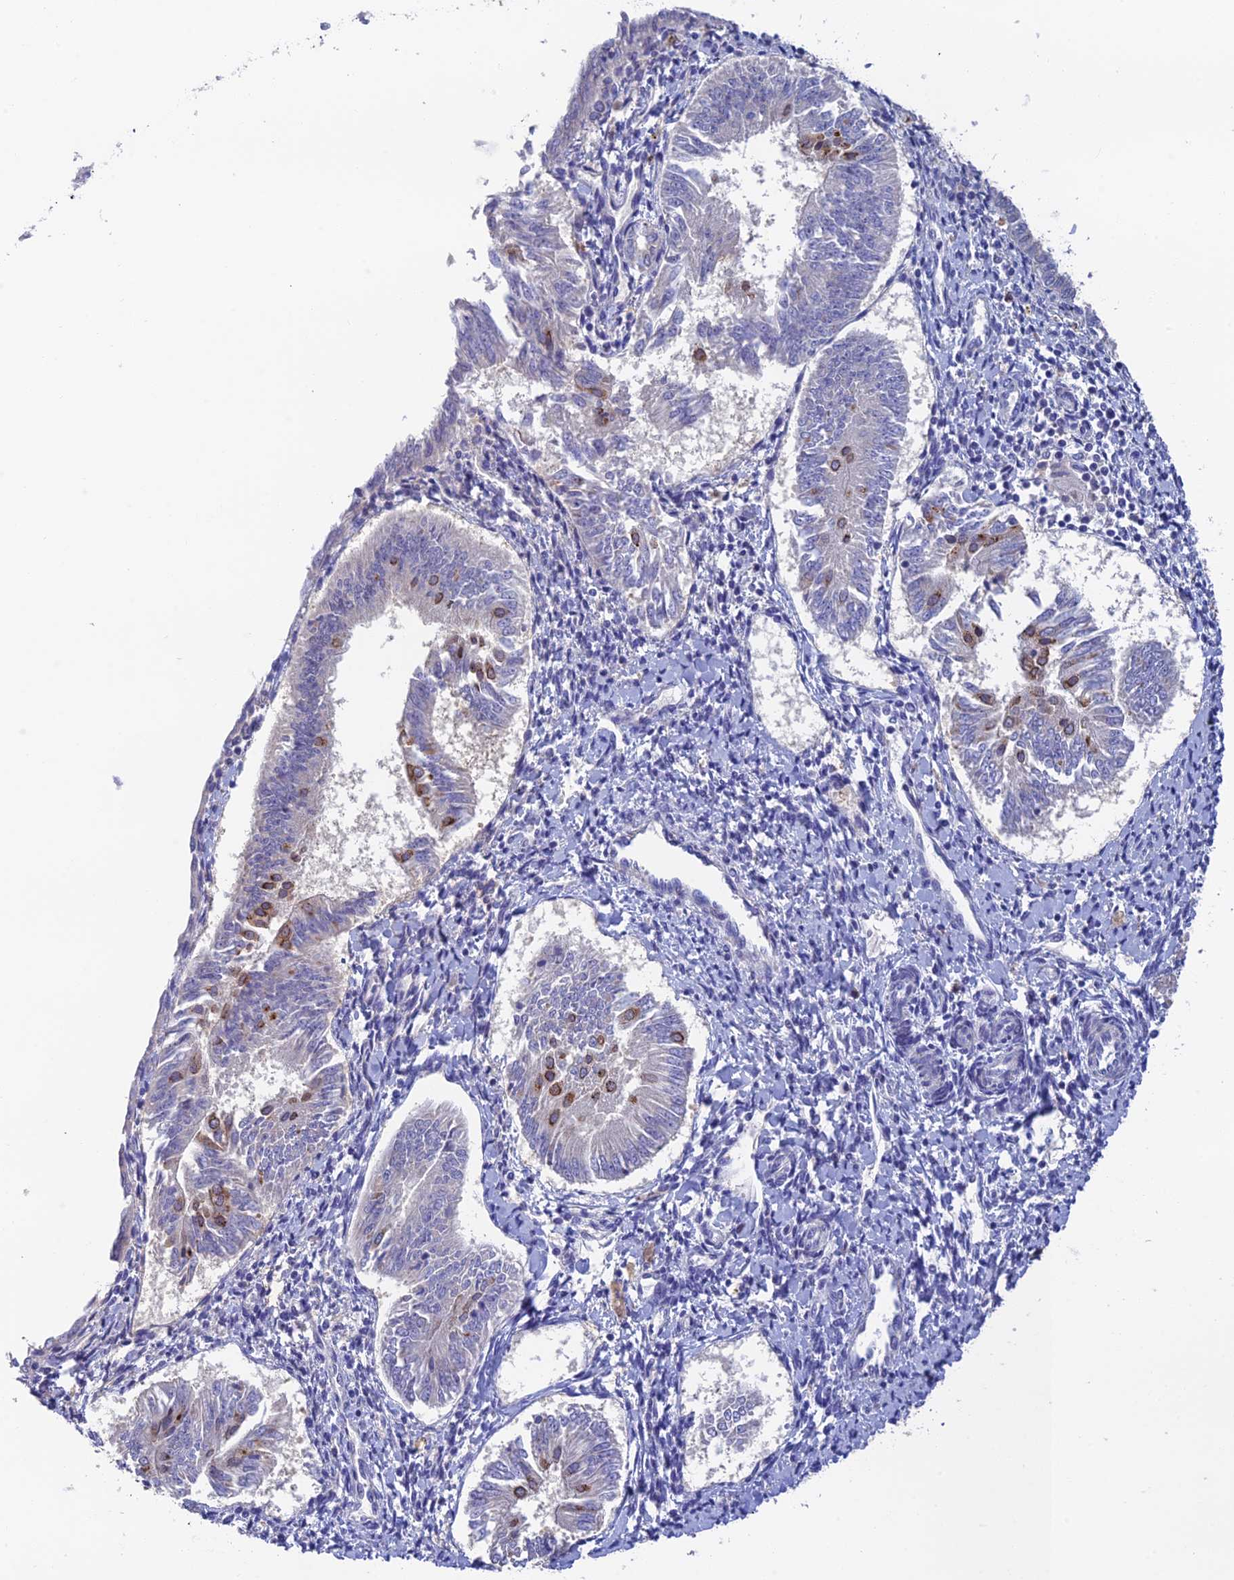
{"staining": {"intensity": "moderate", "quantity": "<25%", "location": "cytoplasmic/membranous"}, "tissue": "endometrial cancer", "cell_type": "Tumor cells", "image_type": "cancer", "snomed": [{"axis": "morphology", "description": "Adenocarcinoma, NOS"}, {"axis": "topography", "description": "Endometrium"}], "caption": "Adenocarcinoma (endometrial) was stained to show a protein in brown. There is low levels of moderate cytoplasmic/membranous staining in approximately <25% of tumor cells.", "gene": "CWH43", "patient": {"sex": "female", "age": 58}}